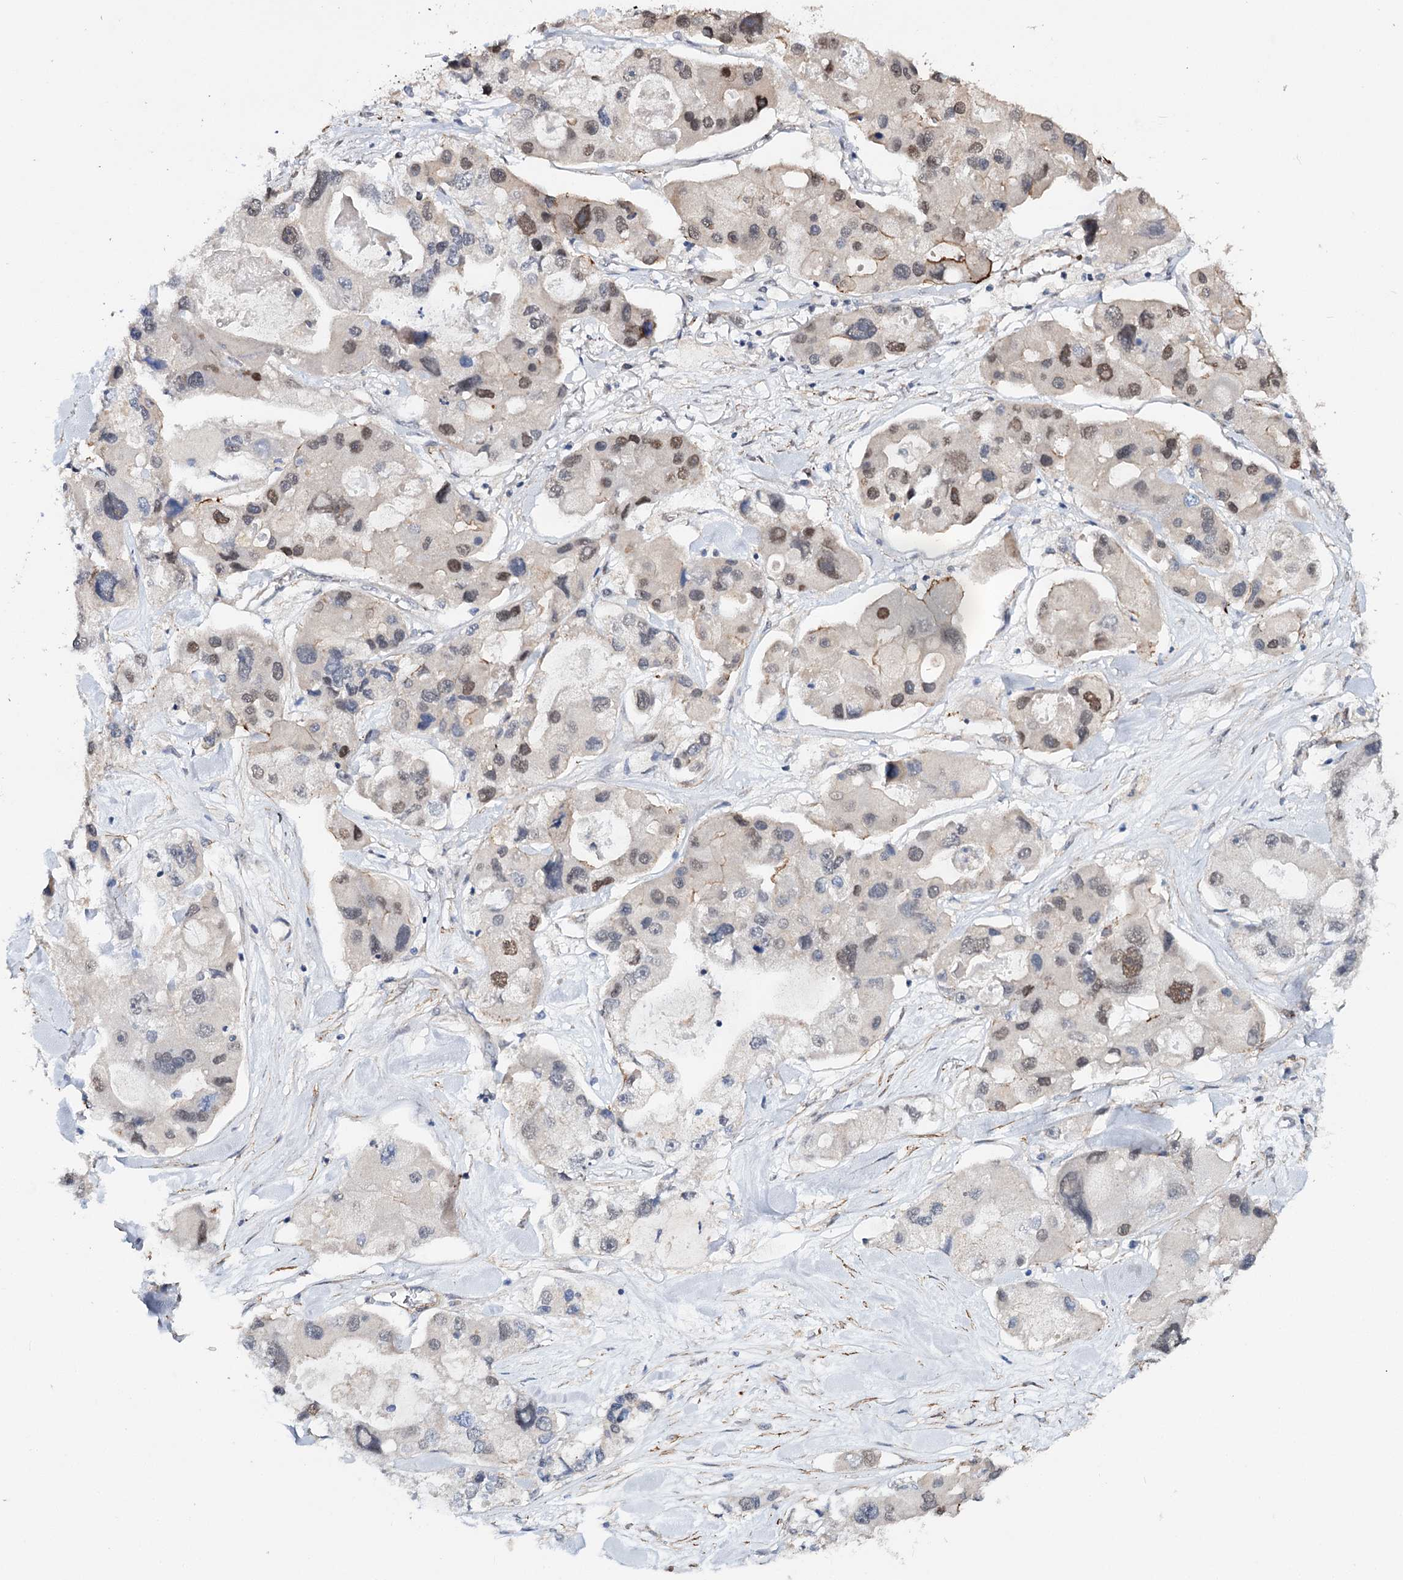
{"staining": {"intensity": "moderate", "quantity": "<25%", "location": "nuclear"}, "tissue": "lung cancer", "cell_type": "Tumor cells", "image_type": "cancer", "snomed": [{"axis": "morphology", "description": "Adenocarcinoma, NOS"}, {"axis": "topography", "description": "Lung"}], "caption": "Lung adenocarcinoma stained for a protein demonstrates moderate nuclear positivity in tumor cells.", "gene": "CFAP46", "patient": {"sex": "female", "age": 54}}